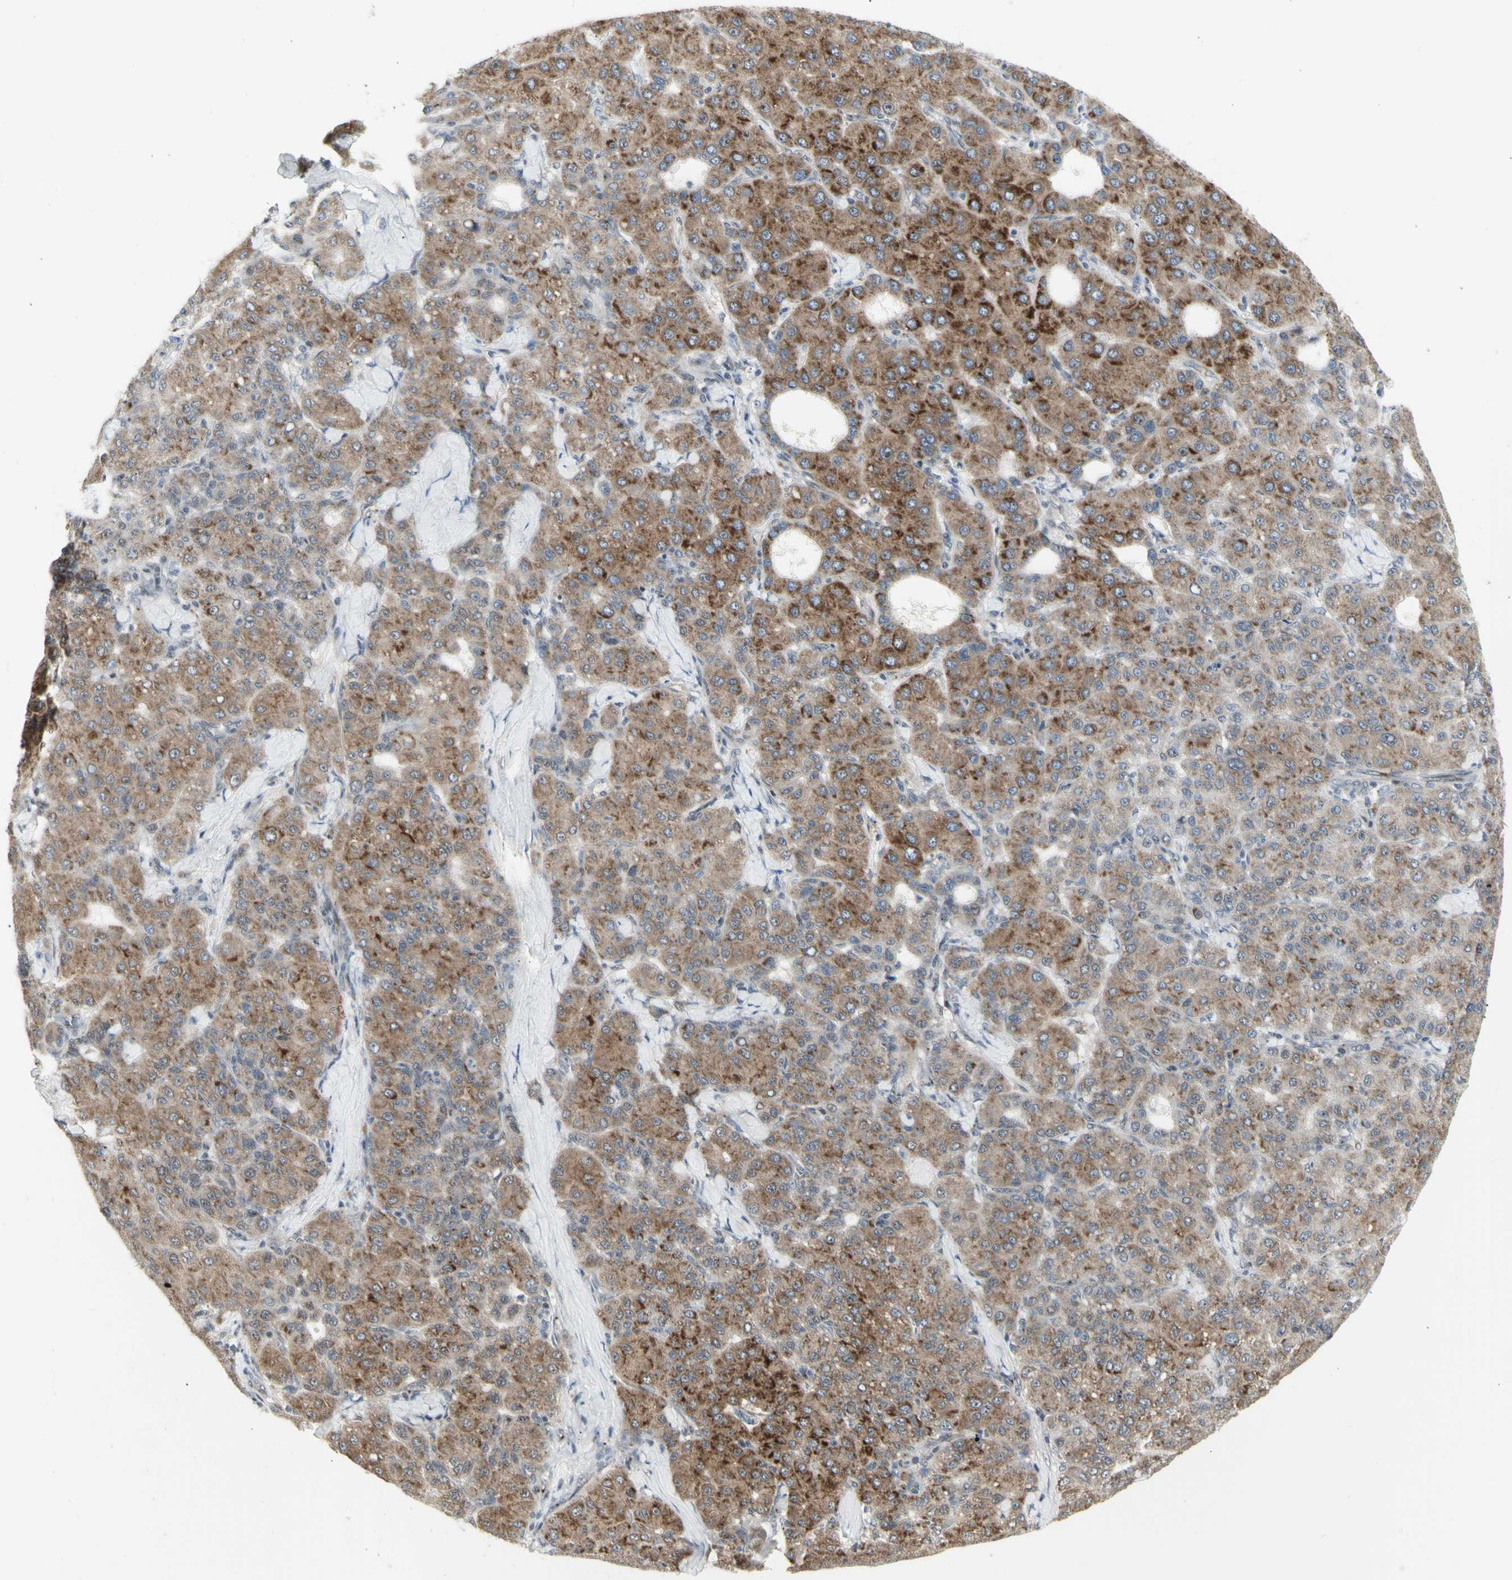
{"staining": {"intensity": "moderate", "quantity": ">75%", "location": "cytoplasmic/membranous"}, "tissue": "liver cancer", "cell_type": "Tumor cells", "image_type": "cancer", "snomed": [{"axis": "morphology", "description": "Carcinoma, Hepatocellular, NOS"}, {"axis": "topography", "description": "Liver"}], "caption": "Liver cancer (hepatocellular carcinoma) tissue demonstrates moderate cytoplasmic/membranous positivity in approximately >75% of tumor cells", "gene": "DHRS7B", "patient": {"sex": "male", "age": 65}}